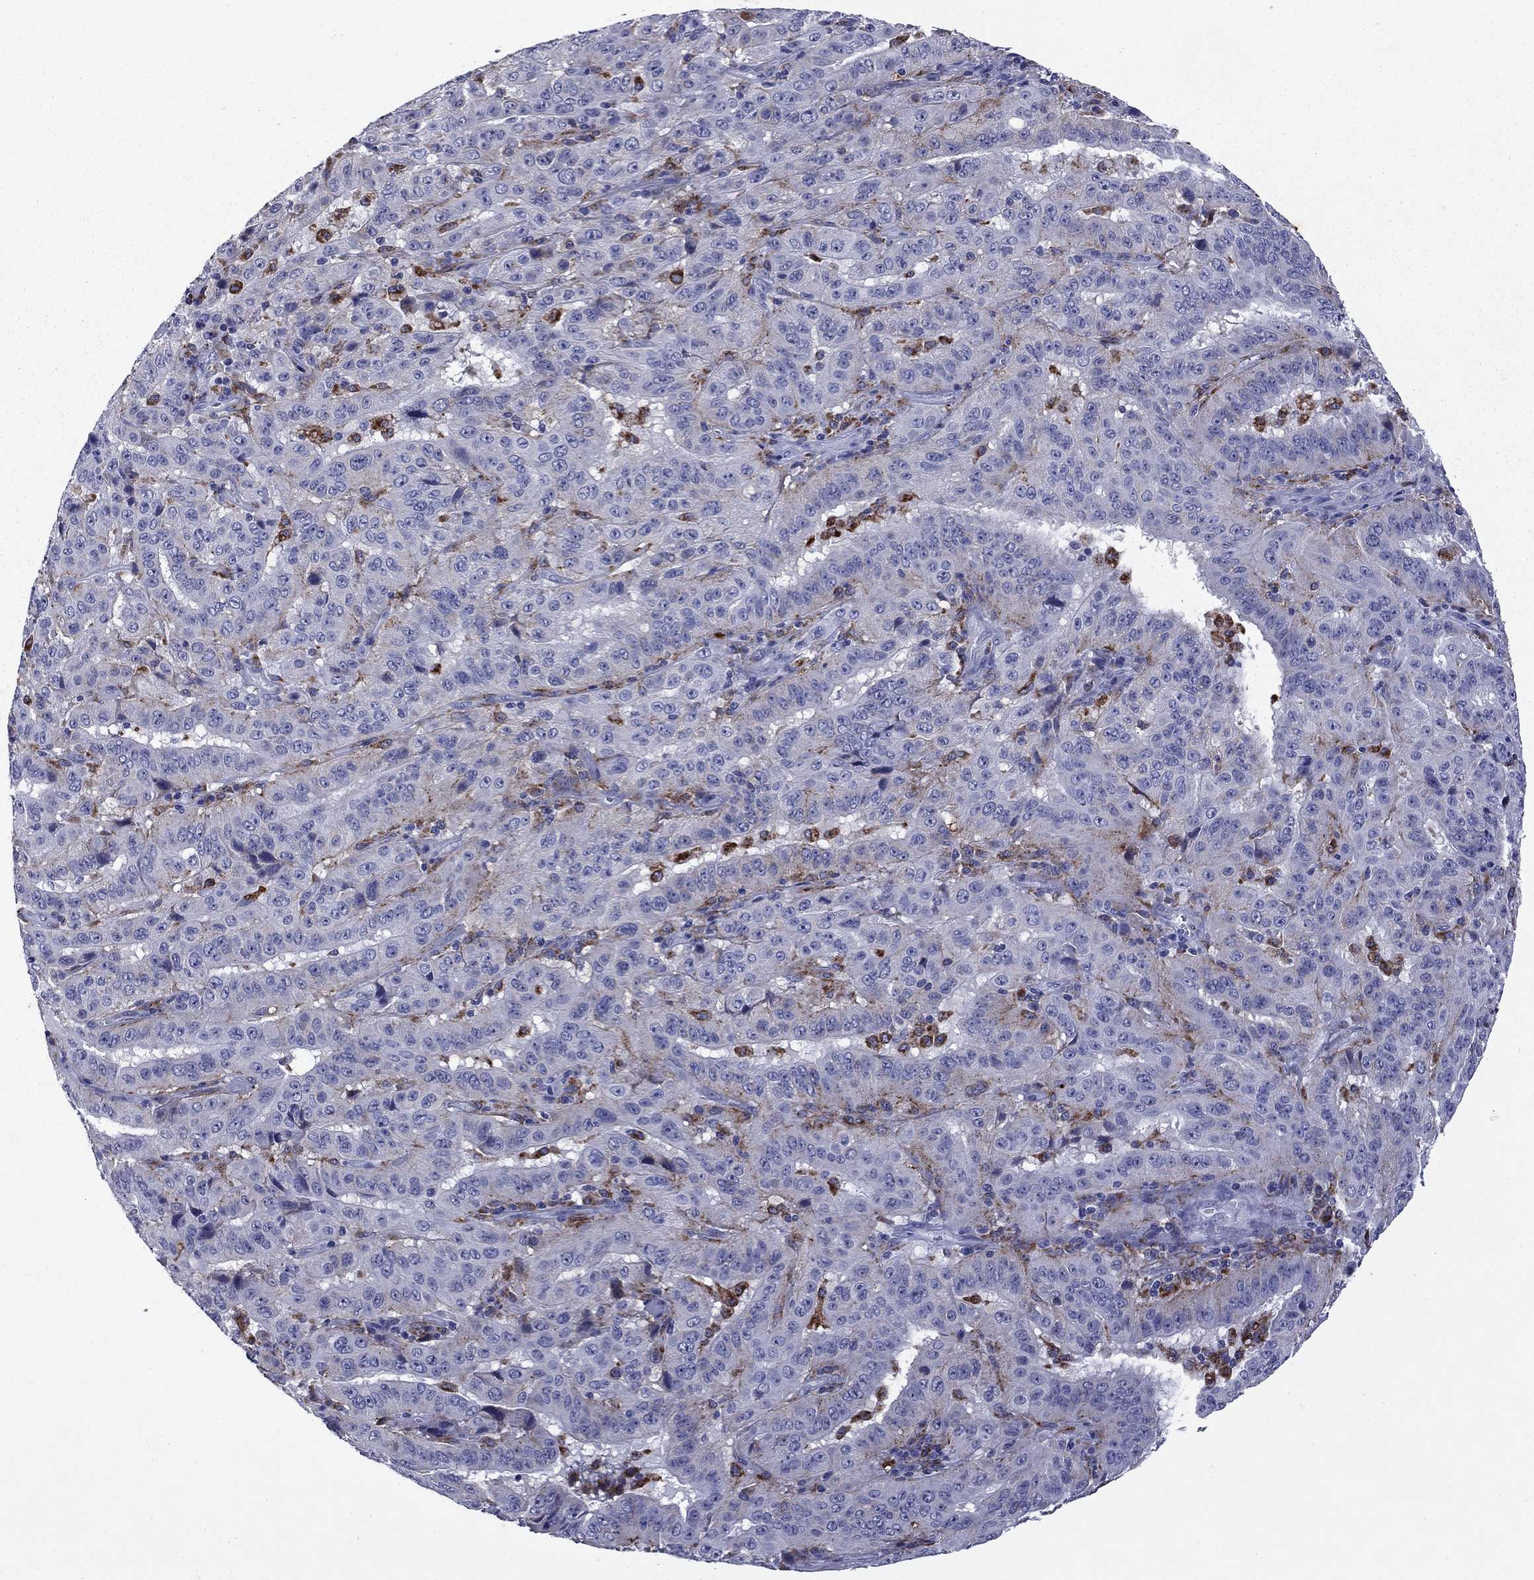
{"staining": {"intensity": "negative", "quantity": "none", "location": "none"}, "tissue": "pancreatic cancer", "cell_type": "Tumor cells", "image_type": "cancer", "snomed": [{"axis": "morphology", "description": "Adenocarcinoma, NOS"}, {"axis": "topography", "description": "Pancreas"}], "caption": "This is an immunohistochemistry (IHC) micrograph of human adenocarcinoma (pancreatic). There is no staining in tumor cells.", "gene": "MADCAM1", "patient": {"sex": "male", "age": 63}}